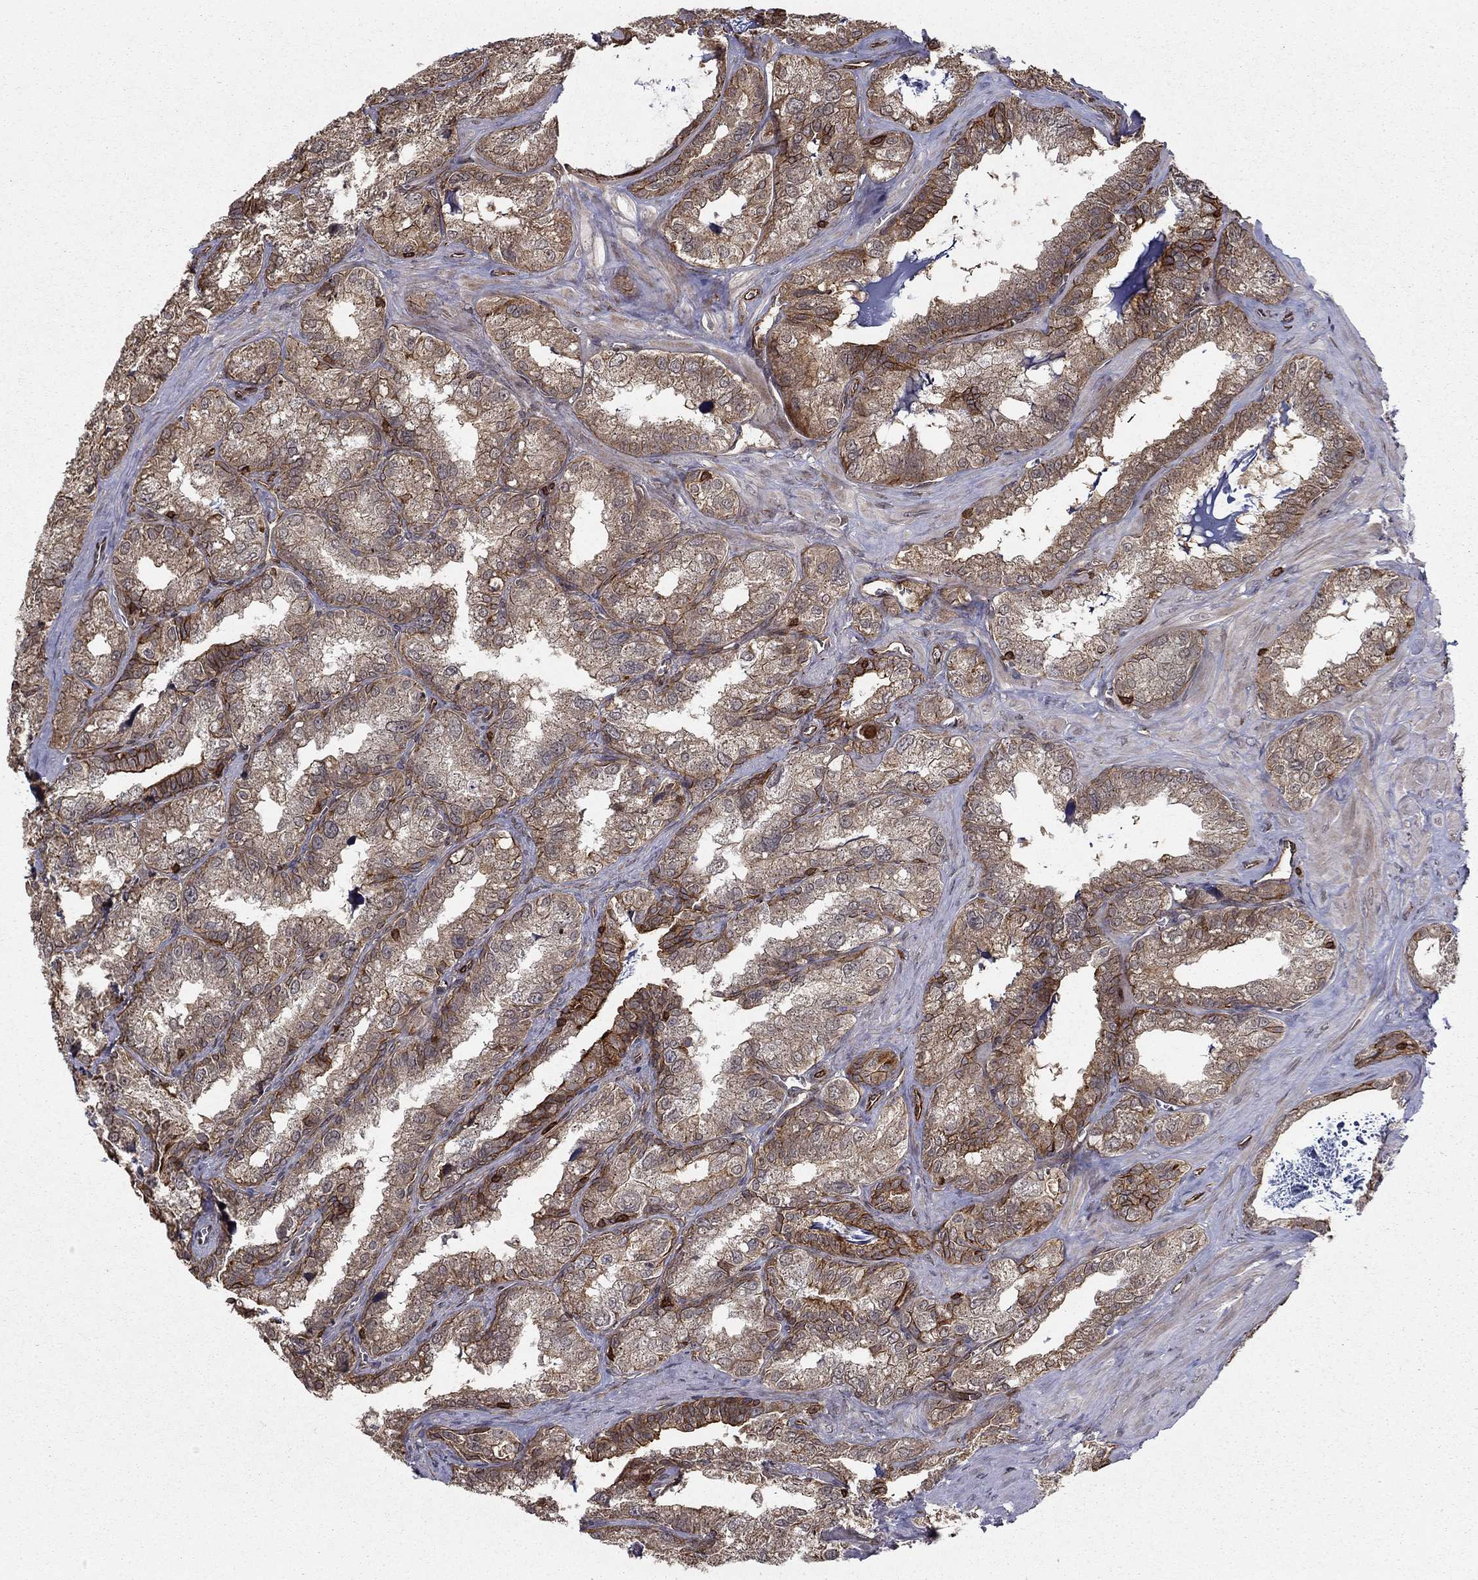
{"staining": {"intensity": "moderate", "quantity": "25%-75%", "location": "cytoplasmic/membranous"}, "tissue": "seminal vesicle", "cell_type": "Glandular cells", "image_type": "normal", "snomed": [{"axis": "morphology", "description": "Normal tissue, NOS"}, {"axis": "topography", "description": "Seminal veicle"}], "caption": "Protein staining by immunohistochemistry (IHC) shows moderate cytoplasmic/membranous expression in approximately 25%-75% of glandular cells in normal seminal vesicle. (Stains: DAB in brown, nuclei in blue, Microscopy: brightfield microscopy at high magnification).", "gene": "ADM", "patient": {"sex": "male", "age": 57}}